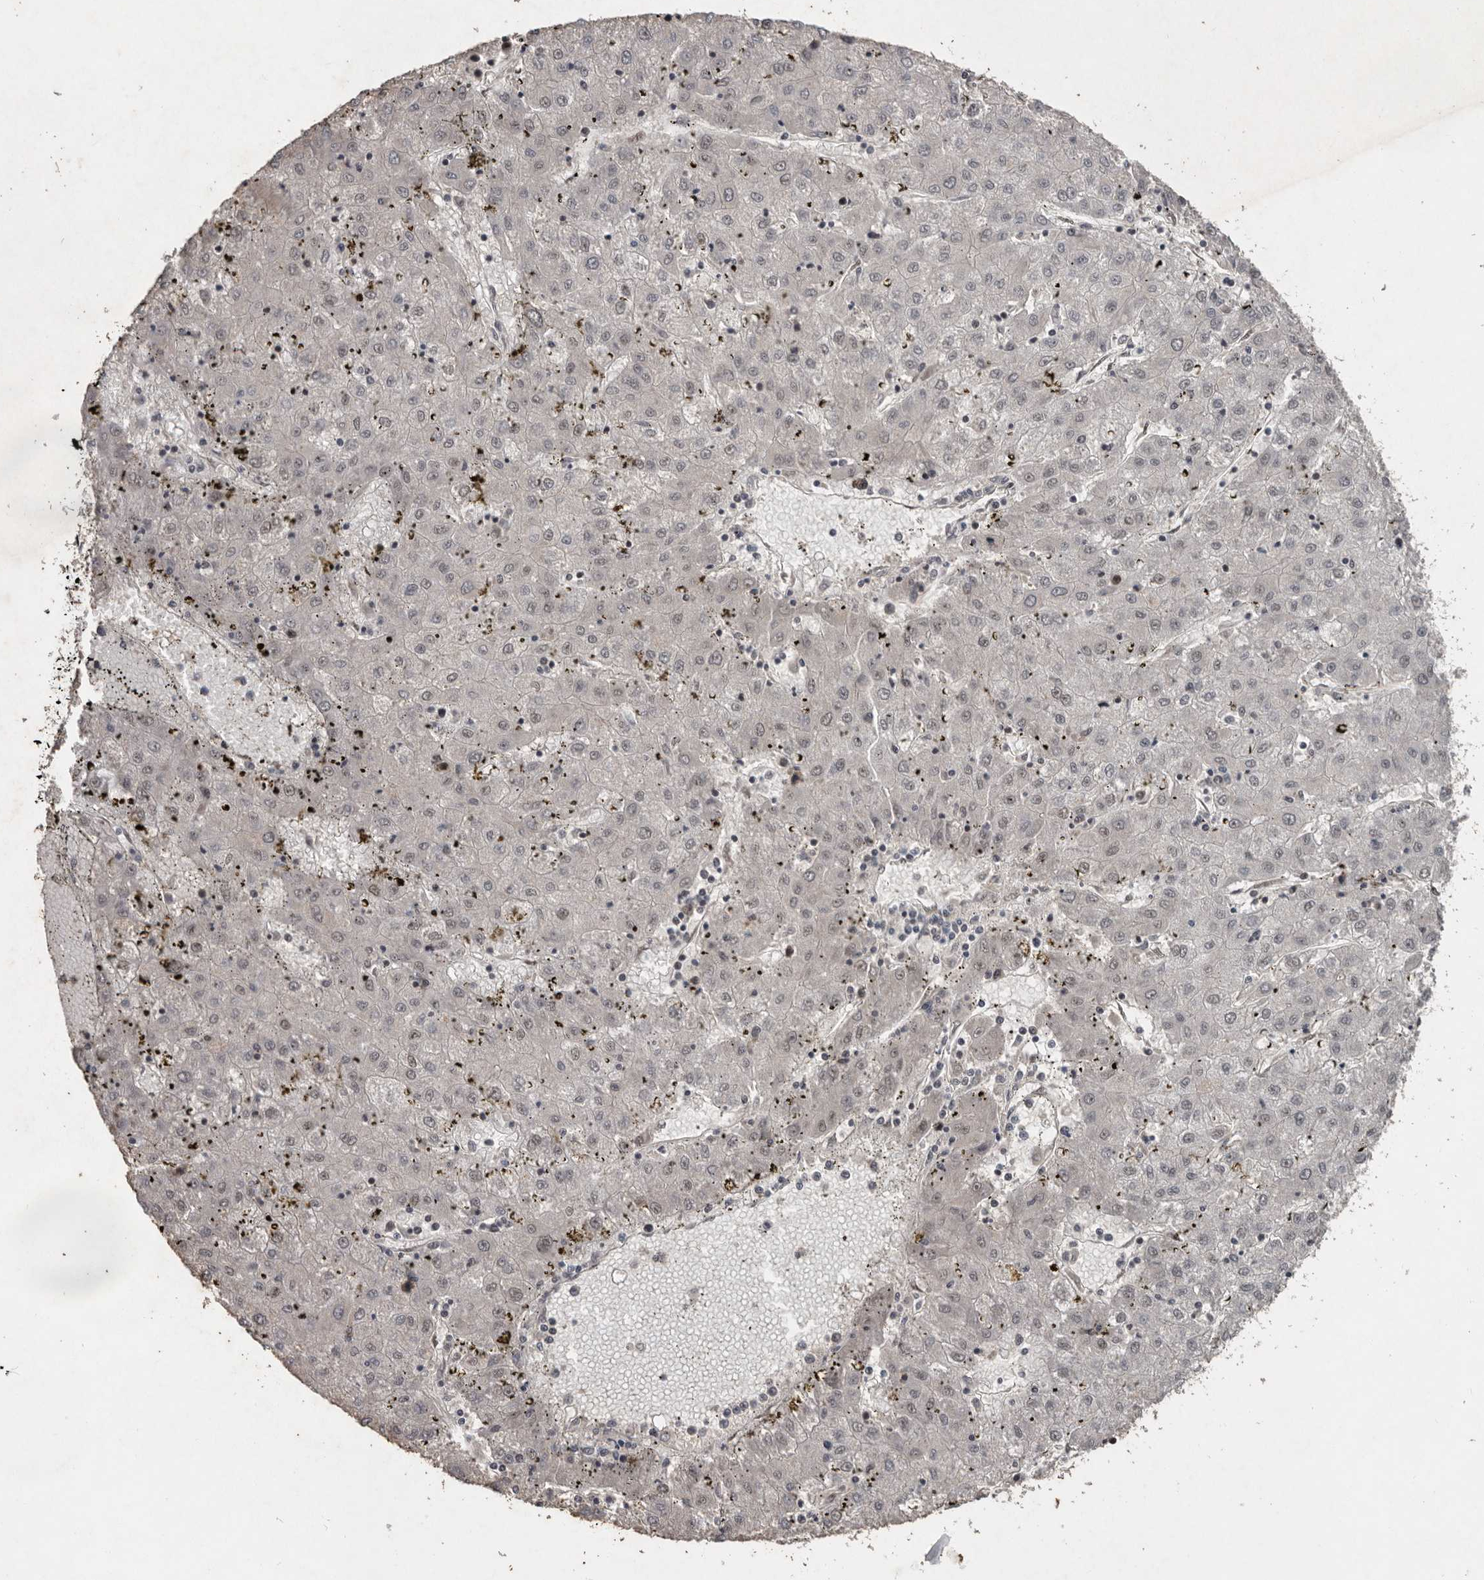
{"staining": {"intensity": "negative", "quantity": "none", "location": "none"}, "tissue": "liver cancer", "cell_type": "Tumor cells", "image_type": "cancer", "snomed": [{"axis": "morphology", "description": "Carcinoma, Hepatocellular, NOS"}, {"axis": "topography", "description": "Liver"}], "caption": "Tumor cells show no significant positivity in liver hepatocellular carcinoma. The staining is performed using DAB brown chromogen with nuclei counter-stained in using hematoxylin.", "gene": "CDC27", "patient": {"sex": "male", "age": 72}}